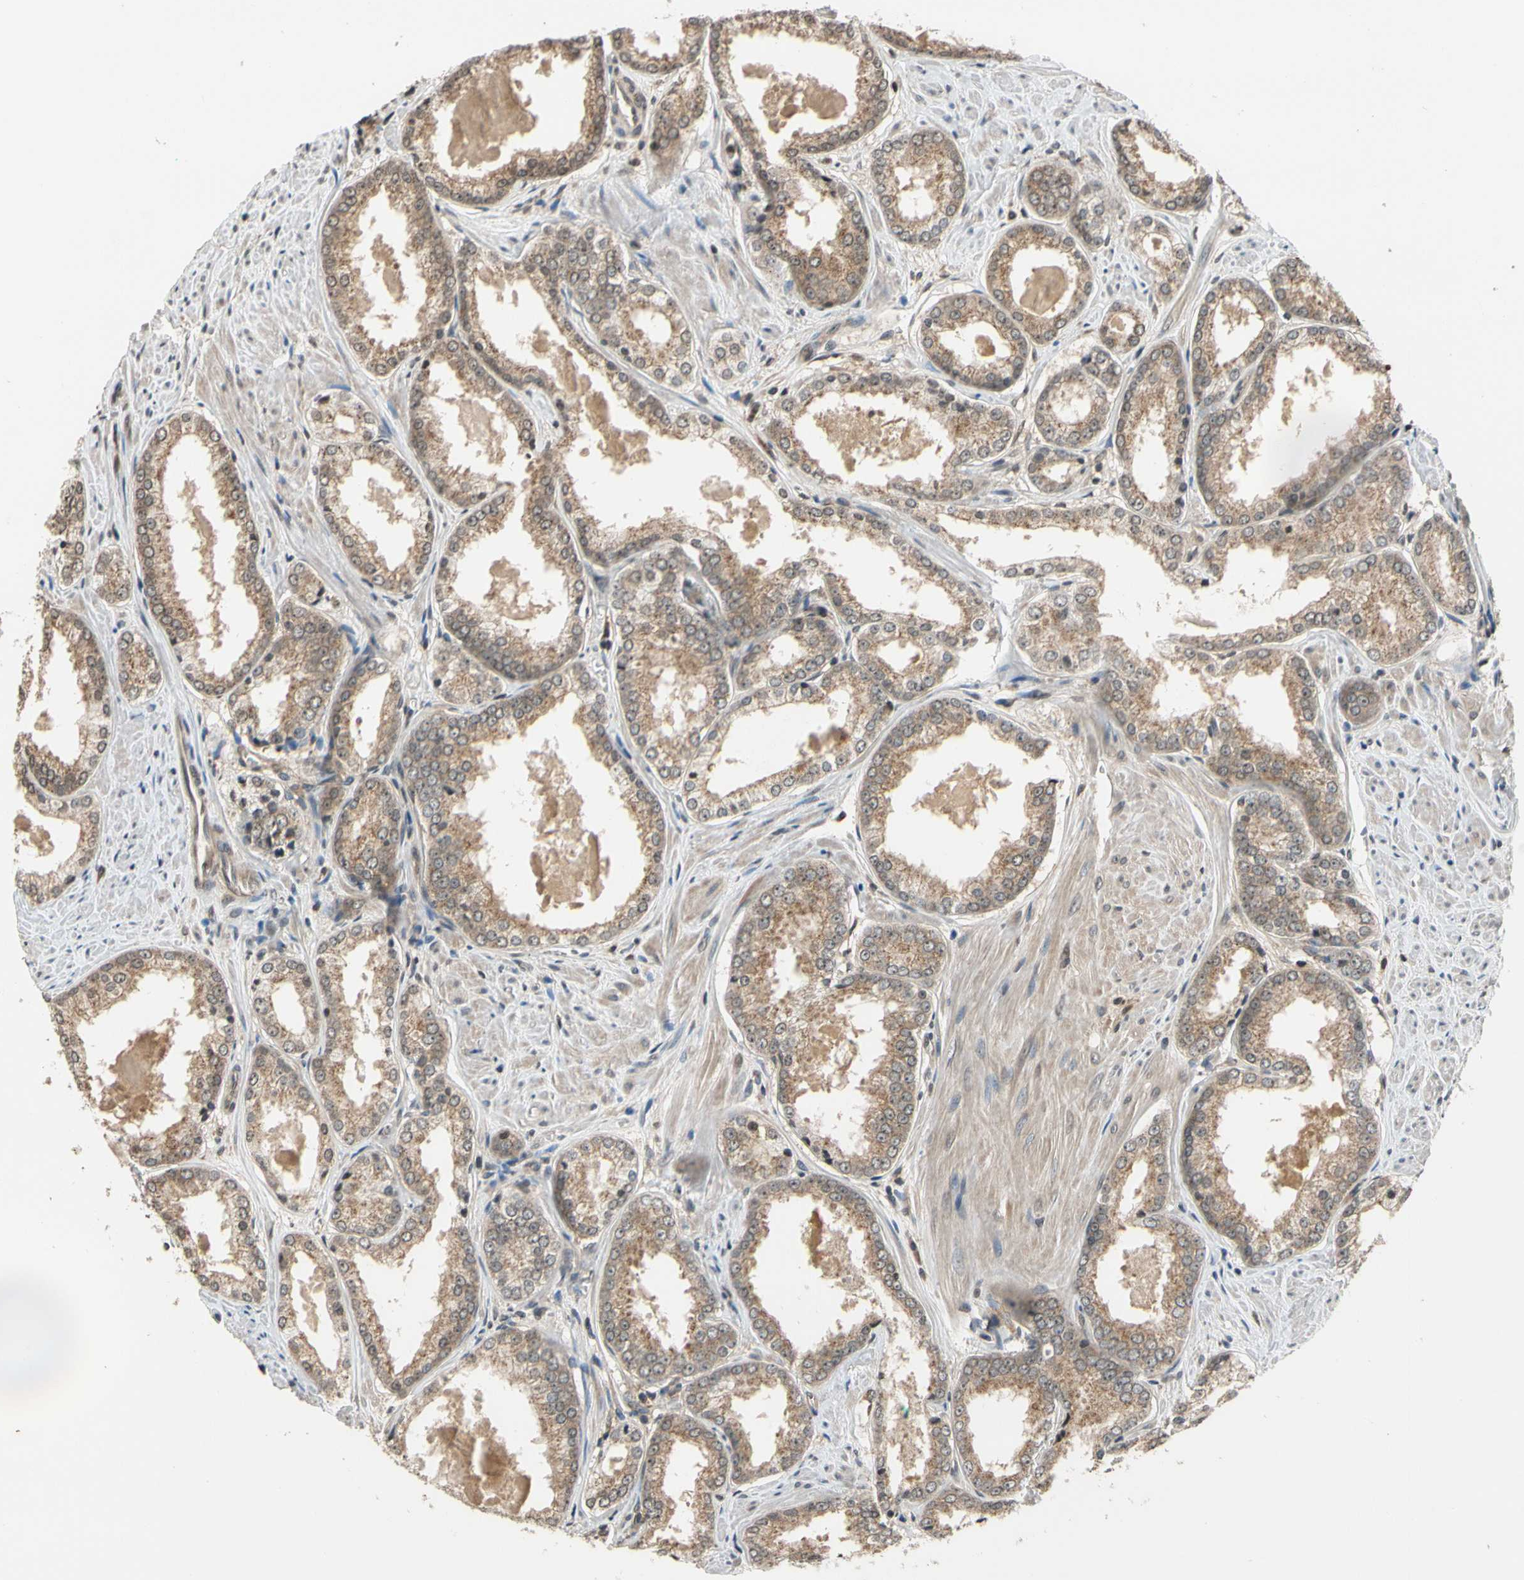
{"staining": {"intensity": "moderate", "quantity": ">75%", "location": "cytoplasmic/membranous"}, "tissue": "prostate cancer", "cell_type": "Tumor cells", "image_type": "cancer", "snomed": [{"axis": "morphology", "description": "Adenocarcinoma, Low grade"}, {"axis": "topography", "description": "Prostate"}], "caption": "Prostate cancer (adenocarcinoma (low-grade)) stained with a protein marker shows moderate staining in tumor cells.", "gene": "GCLC", "patient": {"sex": "male", "age": 64}}